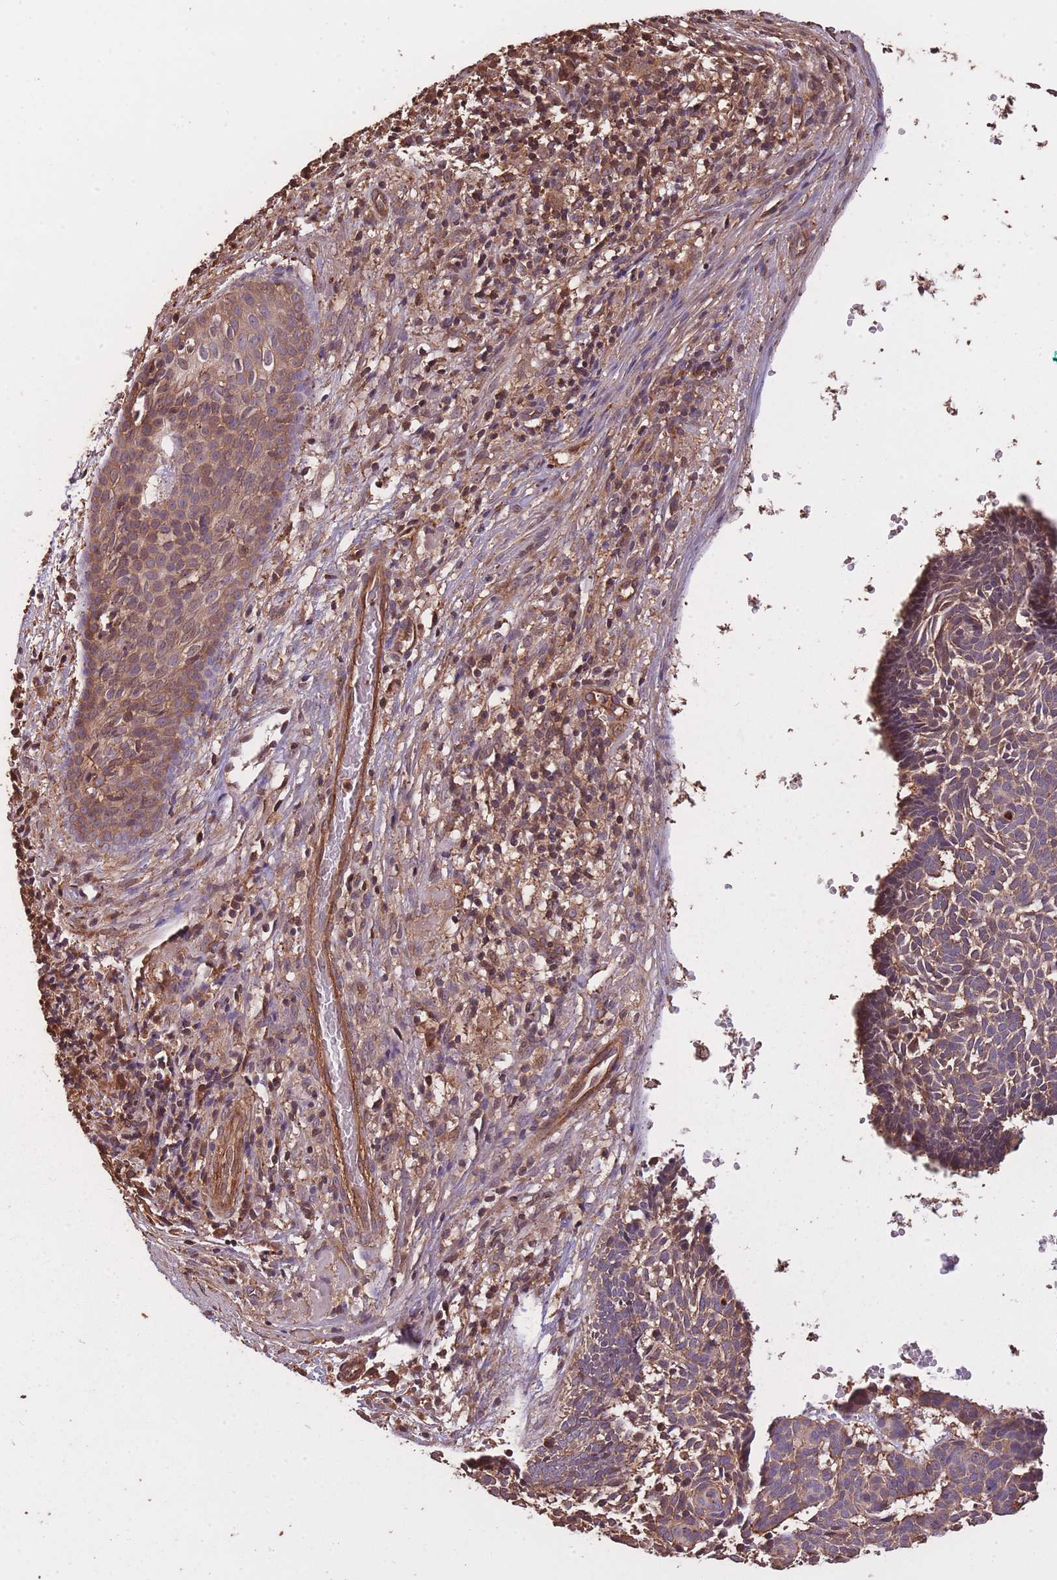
{"staining": {"intensity": "moderate", "quantity": ">75%", "location": "cytoplasmic/membranous"}, "tissue": "skin cancer", "cell_type": "Tumor cells", "image_type": "cancer", "snomed": [{"axis": "morphology", "description": "Basal cell carcinoma"}, {"axis": "topography", "description": "Skin"}], "caption": "DAB immunohistochemical staining of human skin cancer demonstrates moderate cytoplasmic/membranous protein positivity in approximately >75% of tumor cells.", "gene": "ARMH3", "patient": {"sex": "male", "age": 61}}